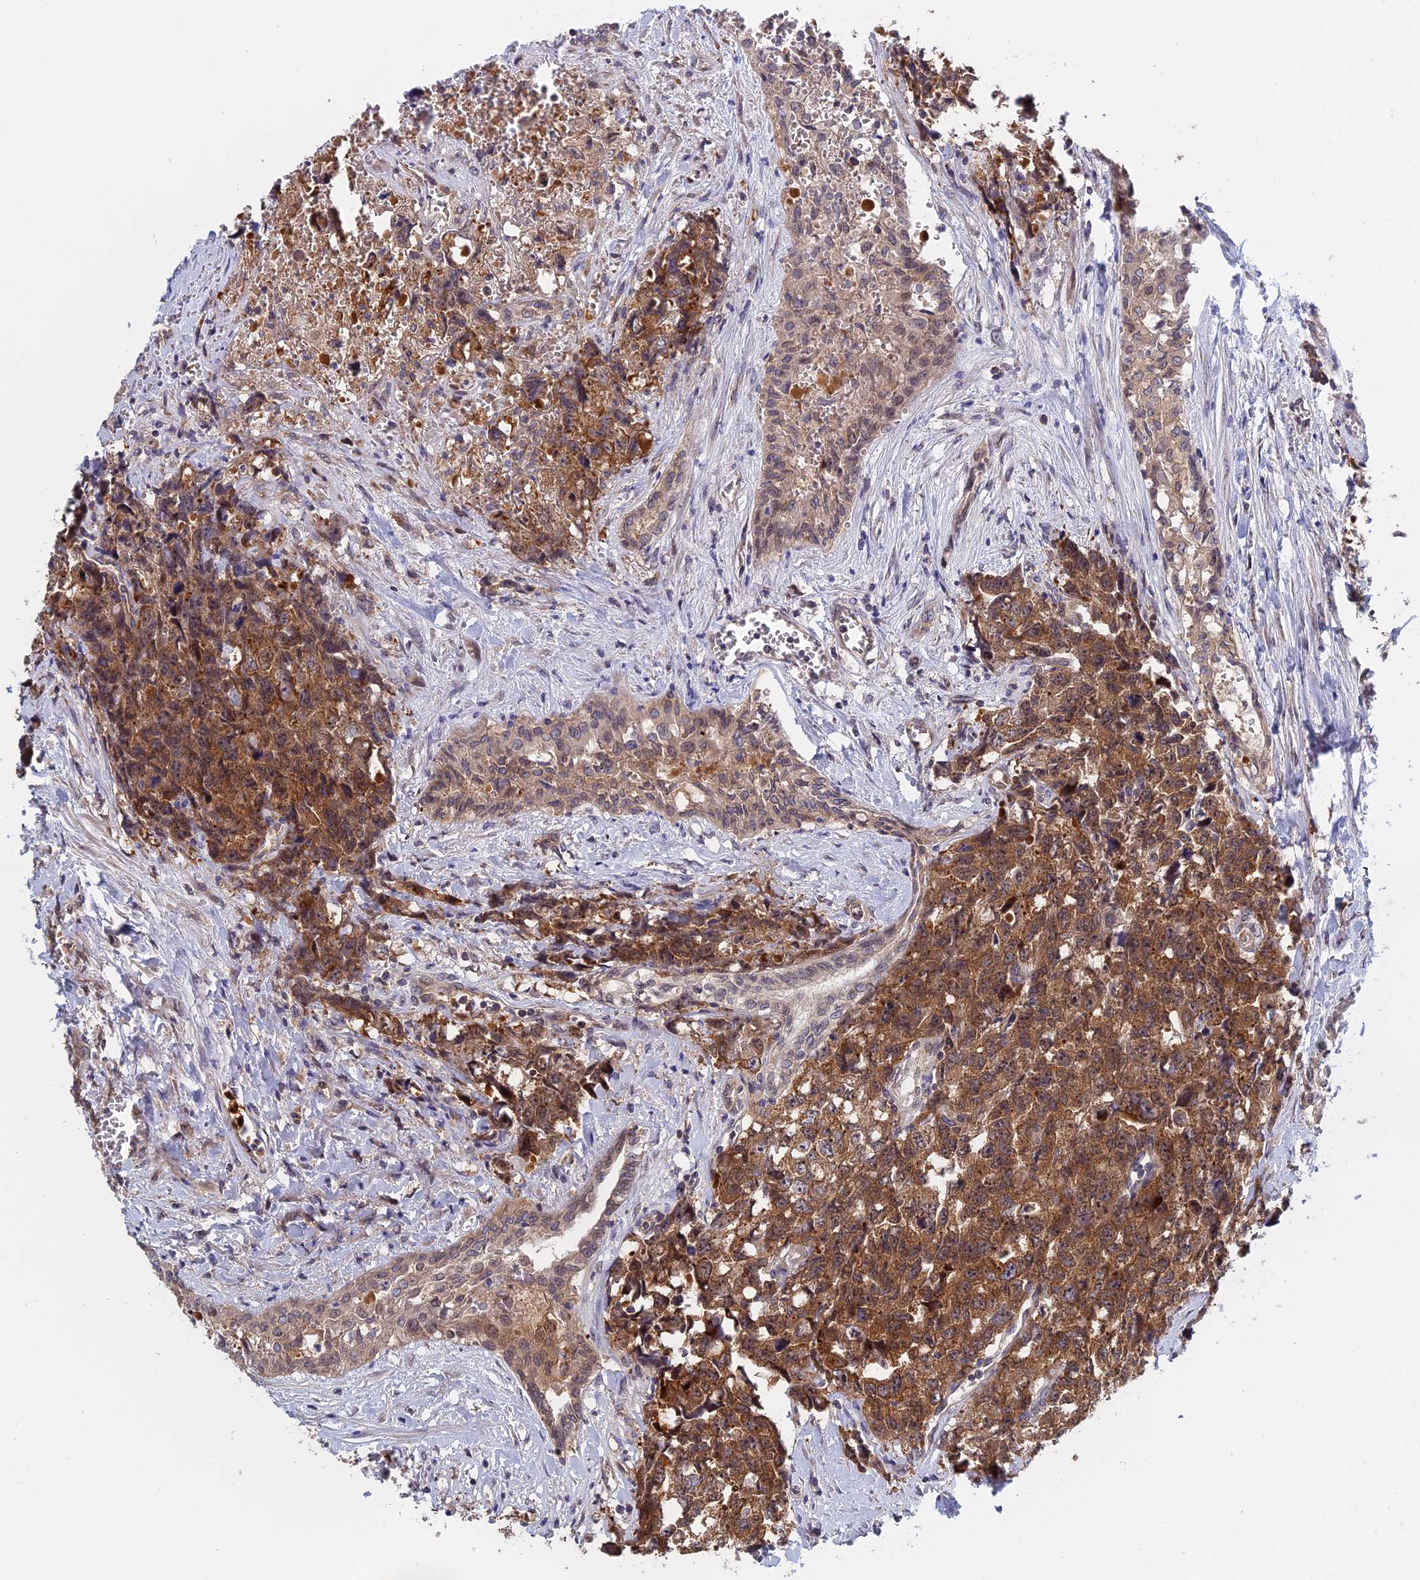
{"staining": {"intensity": "moderate", "quantity": ">75%", "location": "cytoplasmic/membranous,nuclear"}, "tissue": "testis cancer", "cell_type": "Tumor cells", "image_type": "cancer", "snomed": [{"axis": "morphology", "description": "Carcinoma, Embryonal, NOS"}, {"axis": "topography", "description": "Testis"}], "caption": "Protein expression analysis of testis cancer exhibits moderate cytoplasmic/membranous and nuclear expression in about >75% of tumor cells.", "gene": "NAA10", "patient": {"sex": "male", "age": 31}}